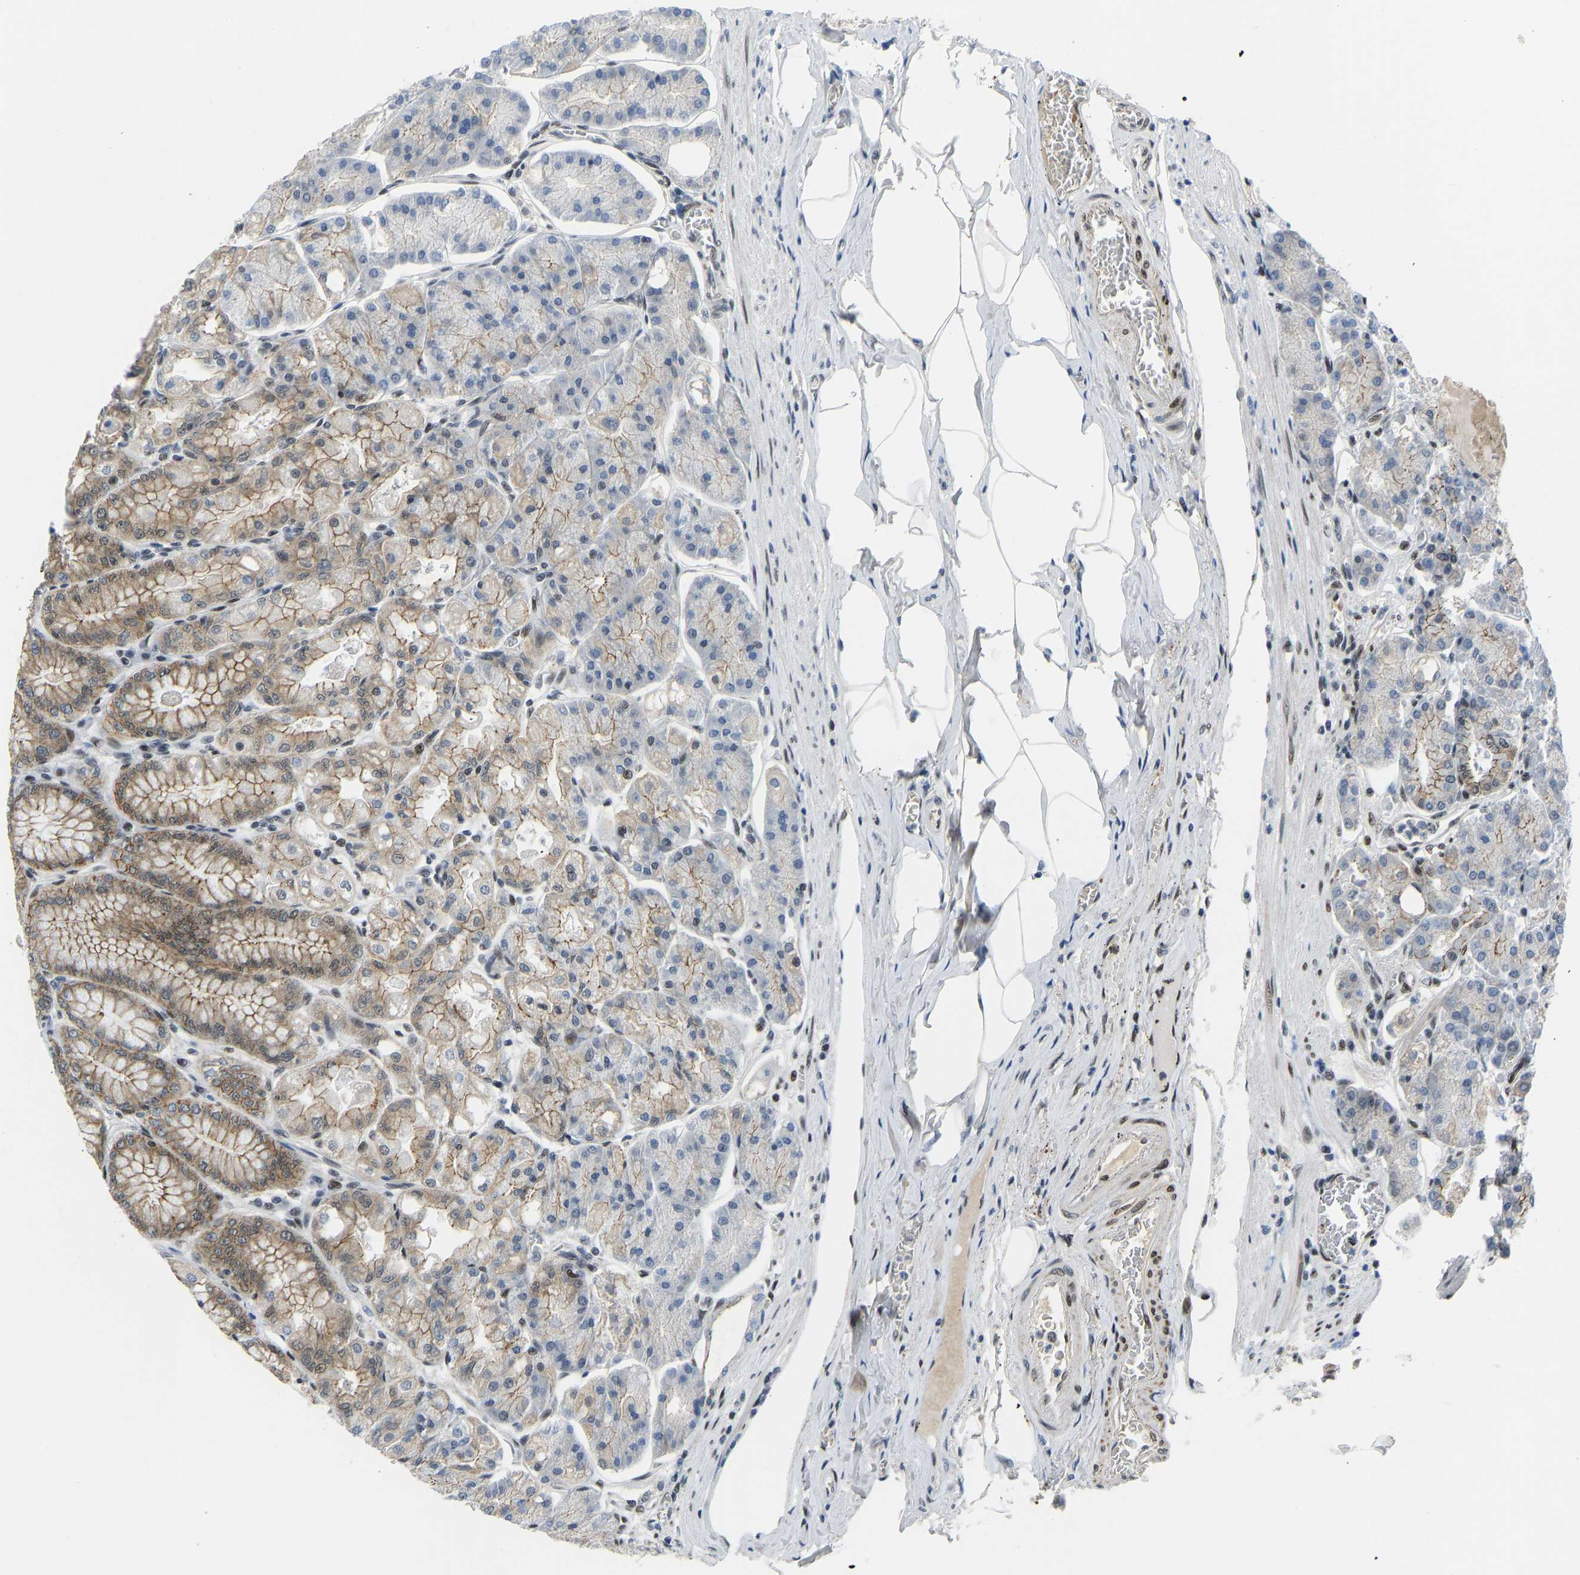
{"staining": {"intensity": "strong", "quantity": "25%-75%", "location": "cytoplasmic/membranous,nuclear"}, "tissue": "stomach", "cell_type": "Glandular cells", "image_type": "normal", "snomed": [{"axis": "morphology", "description": "Normal tissue, NOS"}, {"axis": "topography", "description": "Stomach, lower"}], "caption": "IHC micrograph of unremarkable stomach: human stomach stained using IHC demonstrates high levels of strong protein expression localized specifically in the cytoplasmic/membranous,nuclear of glandular cells, appearing as a cytoplasmic/membranous,nuclear brown color.", "gene": "FOXK1", "patient": {"sex": "male", "age": 71}}